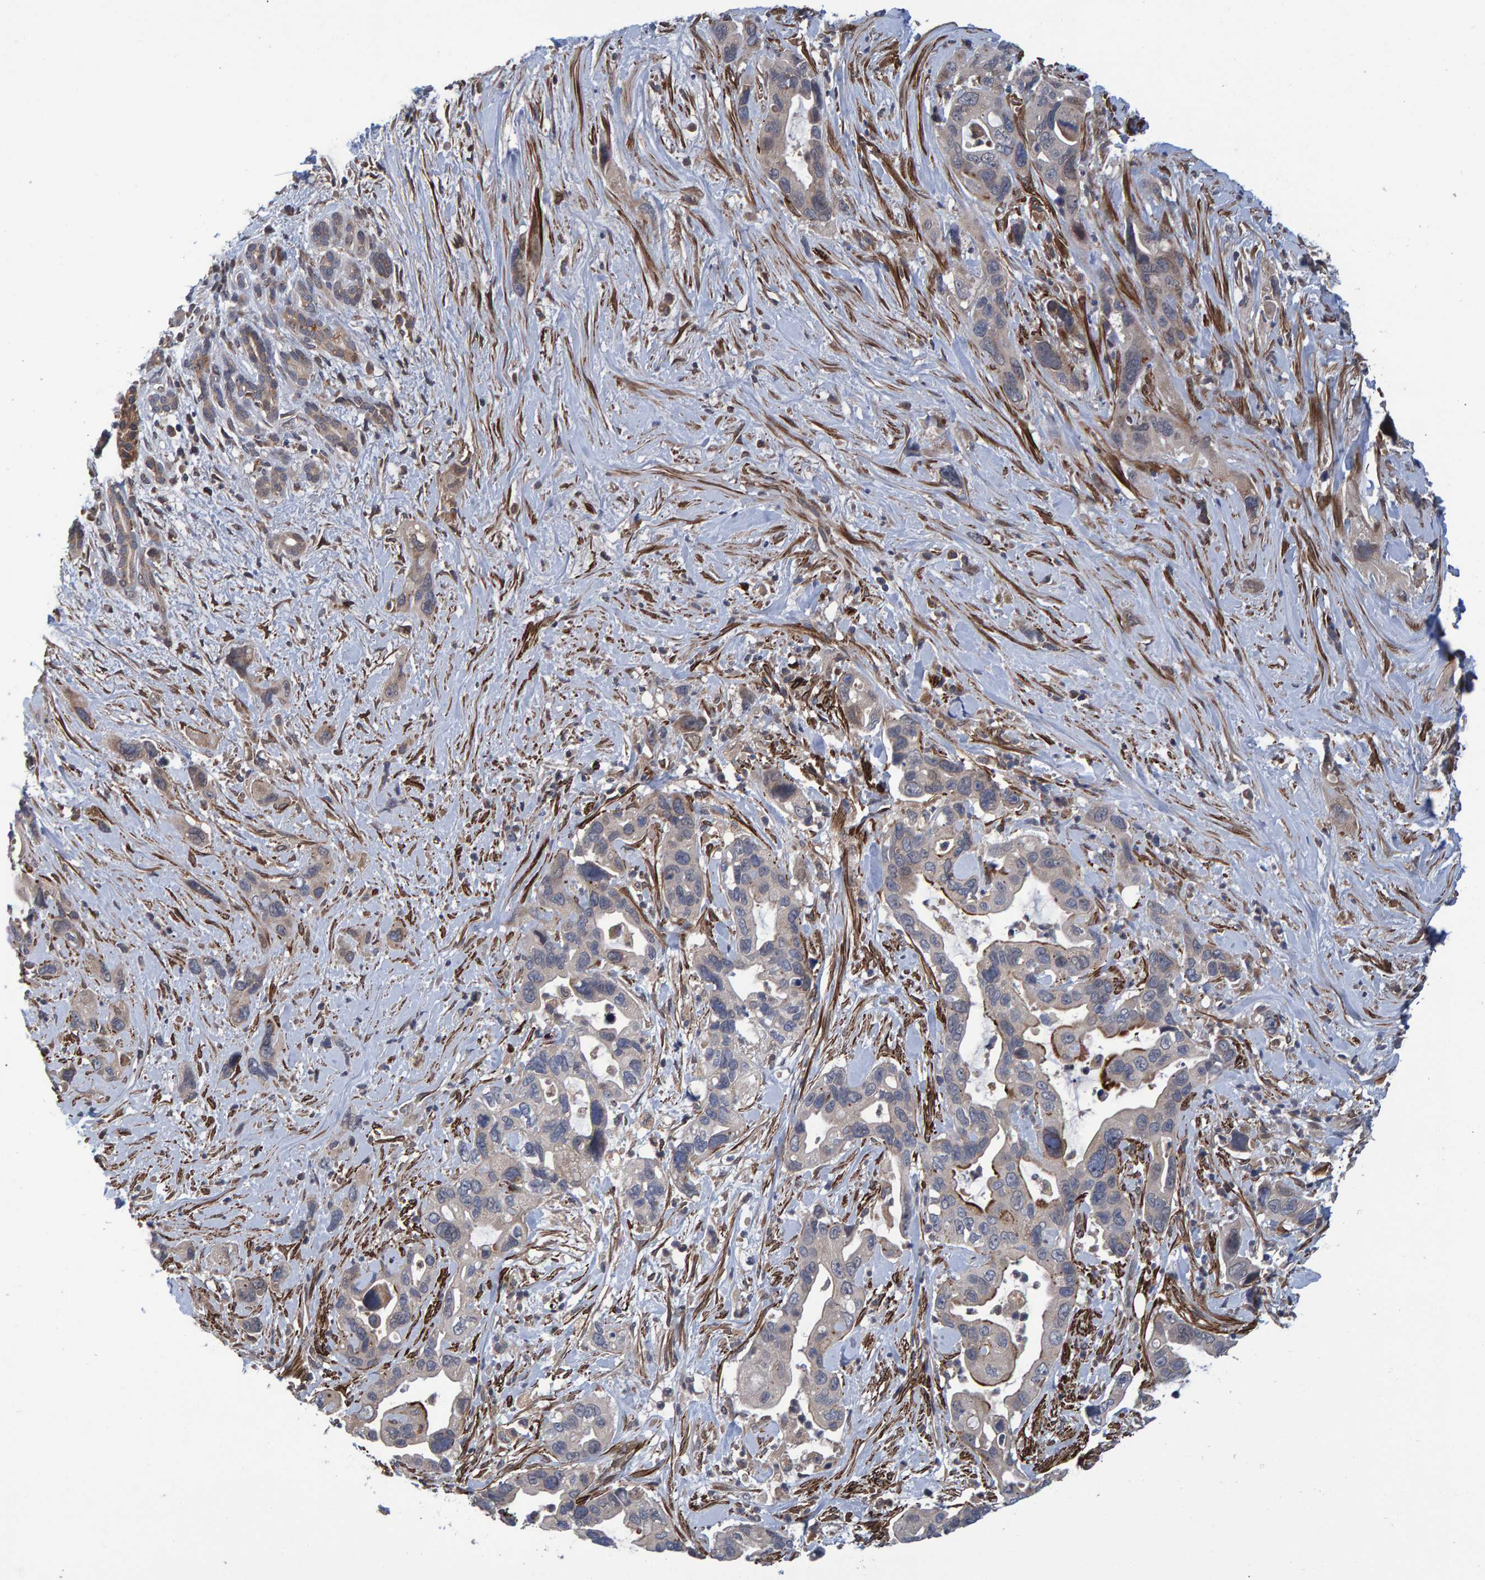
{"staining": {"intensity": "weak", "quantity": "<25%", "location": "cytoplasmic/membranous"}, "tissue": "pancreatic cancer", "cell_type": "Tumor cells", "image_type": "cancer", "snomed": [{"axis": "morphology", "description": "Adenocarcinoma, NOS"}, {"axis": "topography", "description": "Pancreas"}], "caption": "High power microscopy photomicrograph of an IHC photomicrograph of pancreatic cancer, revealing no significant staining in tumor cells.", "gene": "ATP6V1H", "patient": {"sex": "female", "age": 70}}